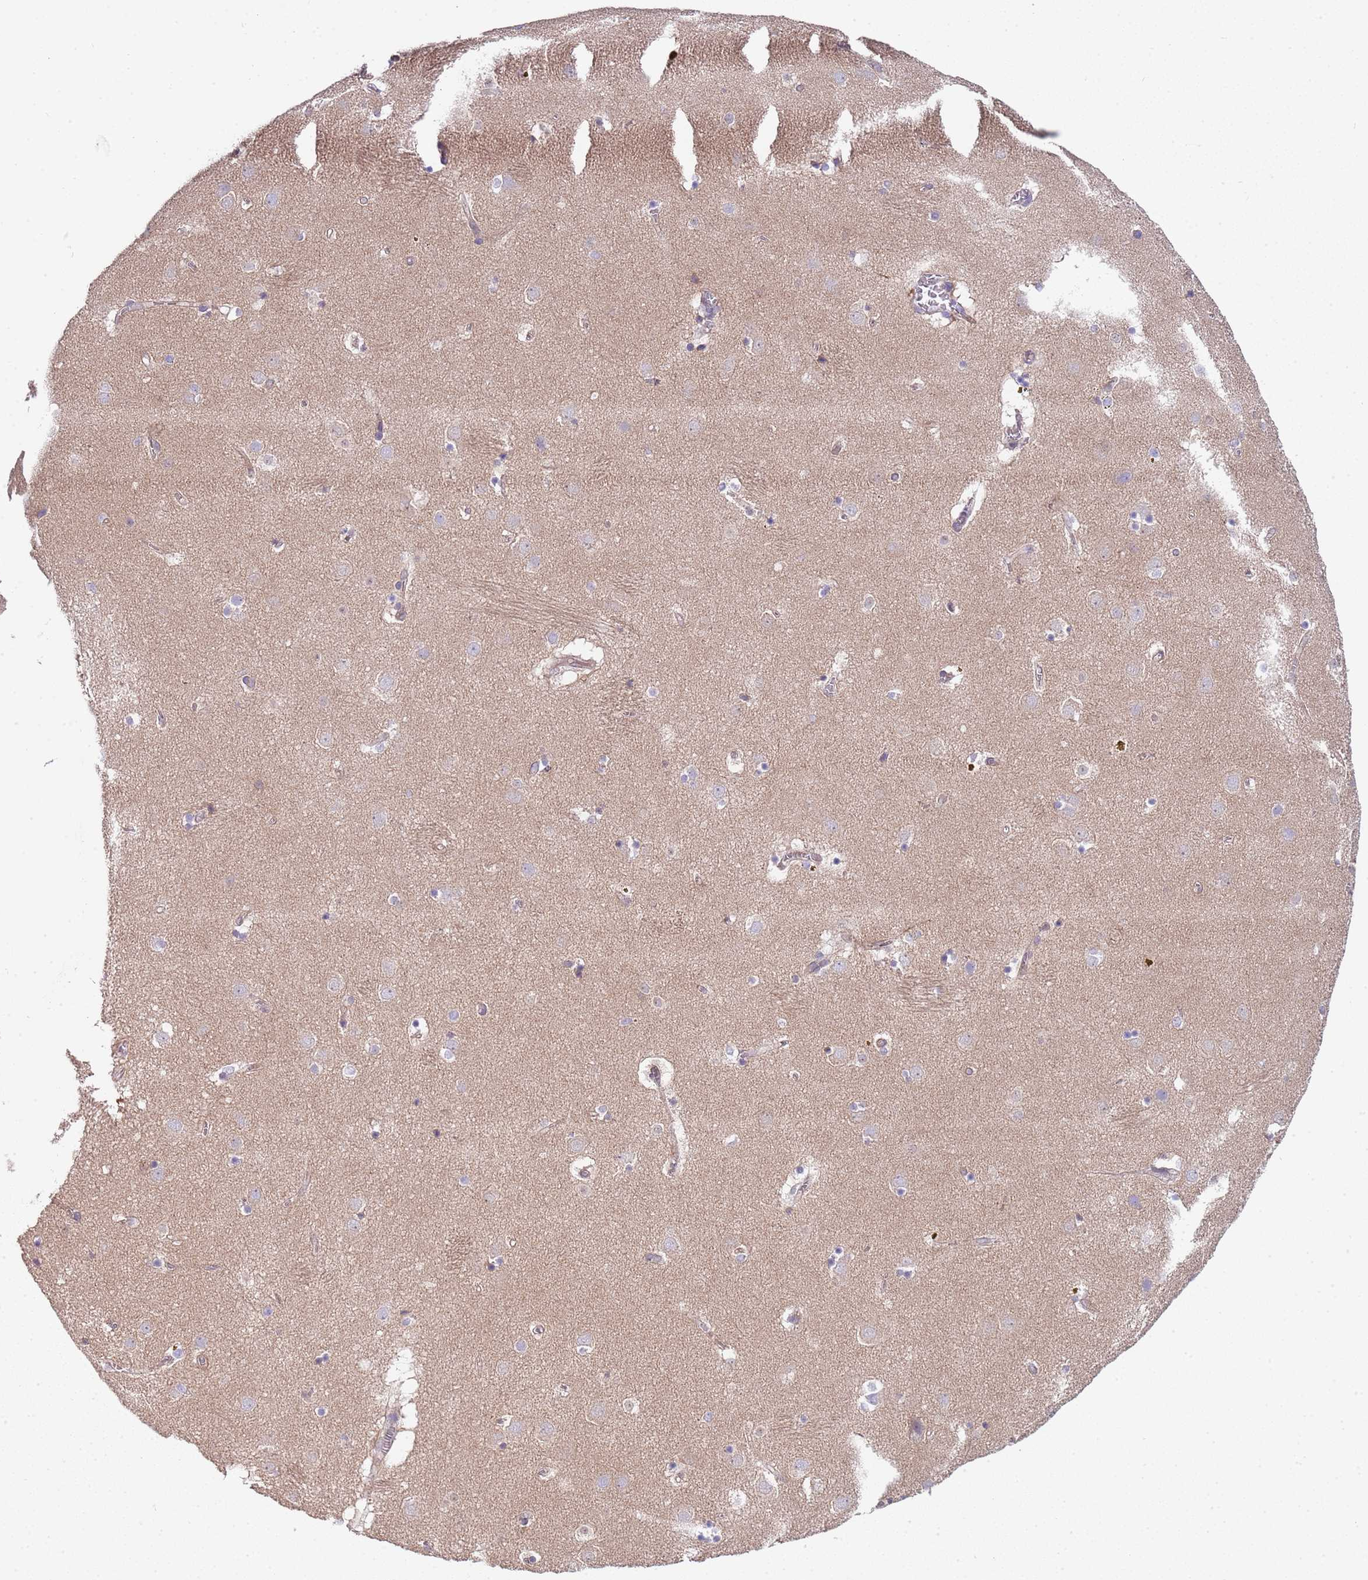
{"staining": {"intensity": "weak", "quantity": "<25%", "location": "cytoplasmic/membranous"}, "tissue": "caudate", "cell_type": "Glial cells", "image_type": "normal", "snomed": [{"axis": "morphology", "description": "Normal tissue, NOS"}, {"axis": "topography", "description": "Lateral ventricle wall"}], "caption": "Immunohistochemistry histopathology image of normal human caudate stained for a protein (brown), which demonstrates no staining in glial cells. (DAB (3,3'-diaminobenzidine) immunohistochemistry with hematoxylin counter stain).", "gene": "TRMT10A", "patient": {"sex": "male", "age": 70}}